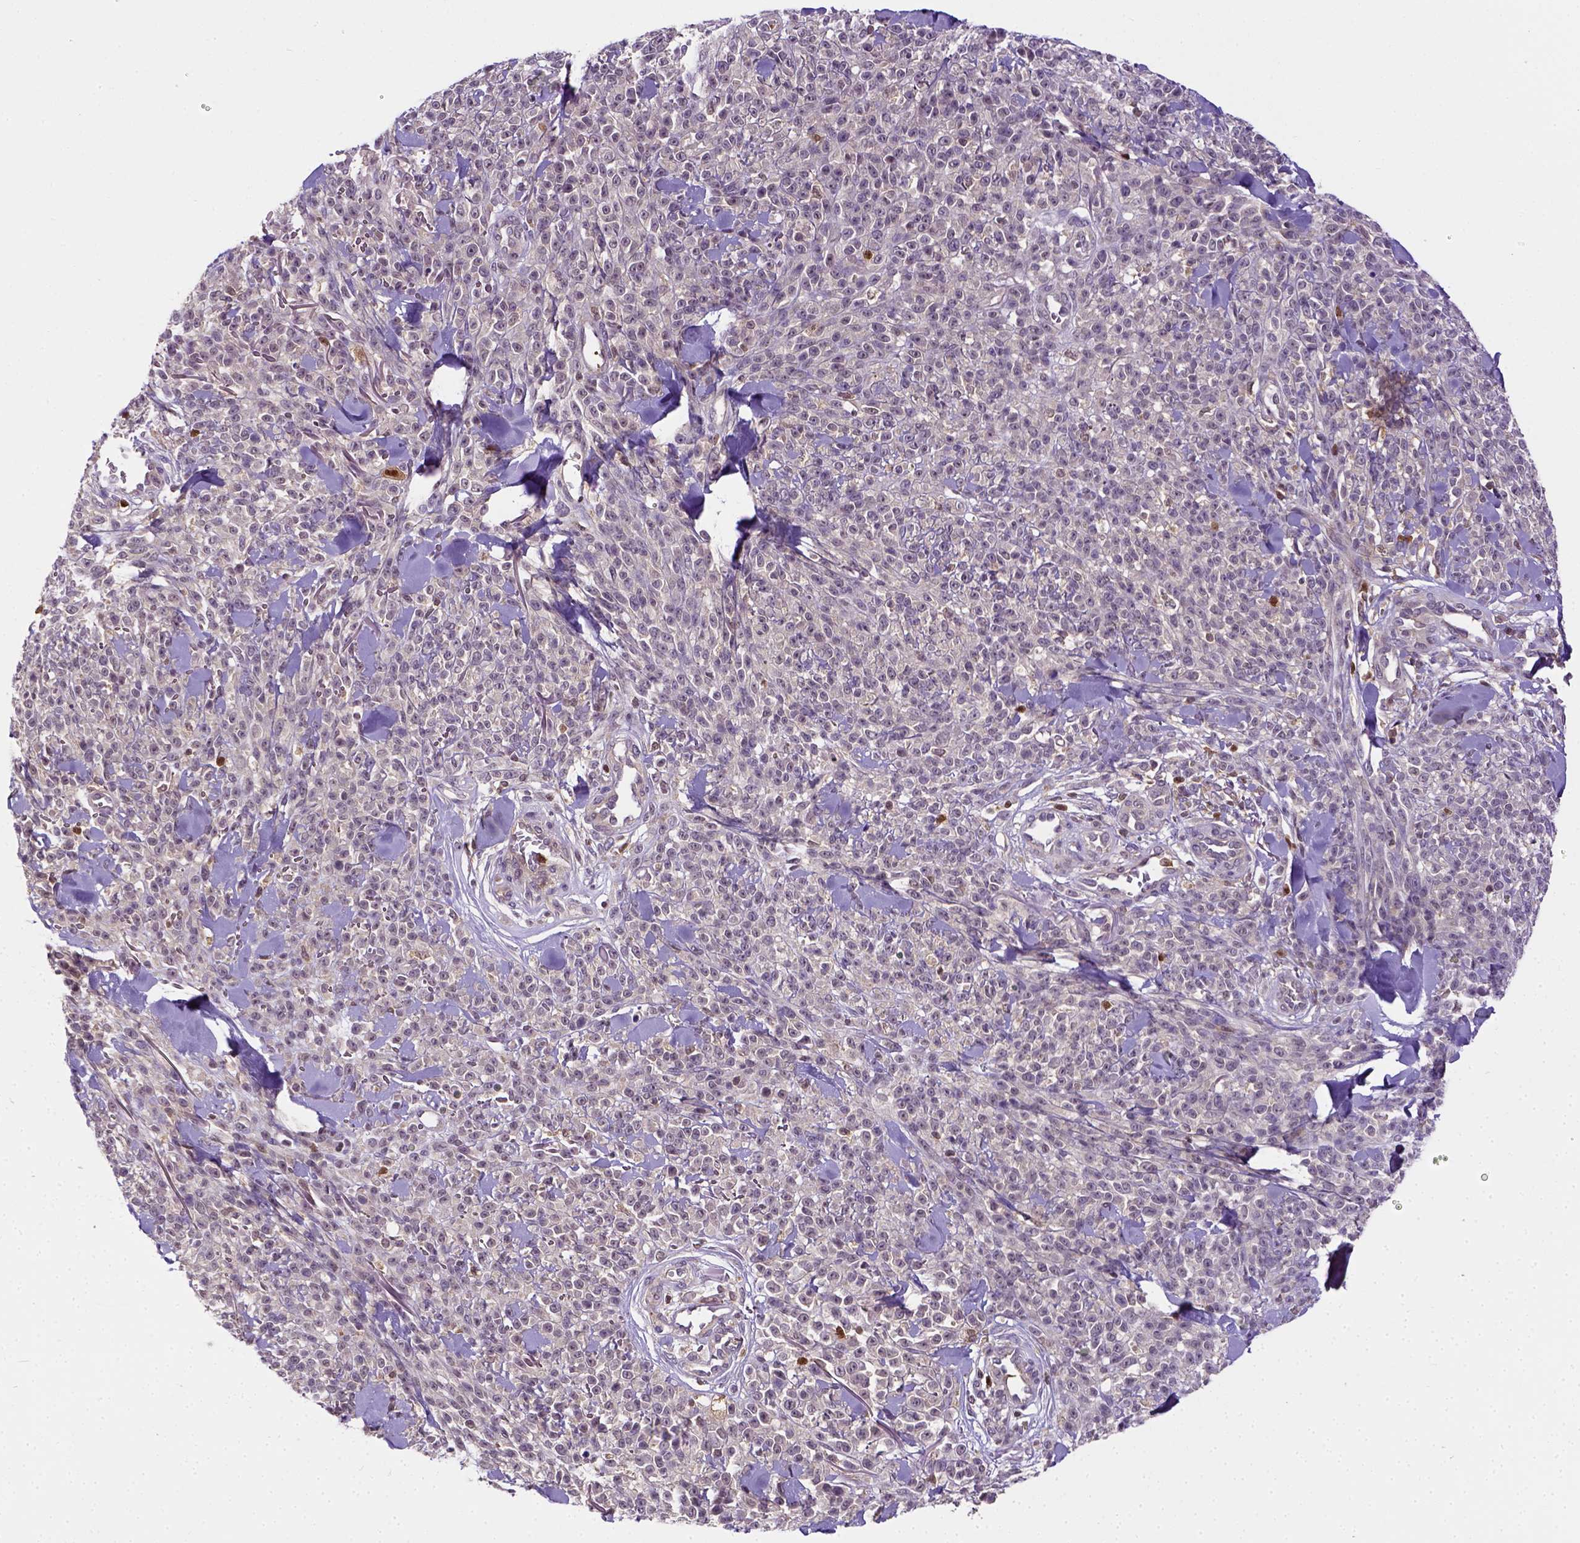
{"staining": {"intensity": "negative", "quantity": "none", "location": "none"}, "tissue": "melanoma", "cell_type": "Tumor cells", "image_type": "cancer", "snomed": [{"axis": "morphology", "description": "Malignant melanoma, NOS"}, {"axis": "topography", "description": "Skin"}, {"axis": "topography", "description": "Skin of trunk"}], "caption": "This is an IHC micrograph of malignant melanoma. There is no positivity in tumor cells.", "gene": "MATK", "patient": {"sex": "male", "age": 74}}